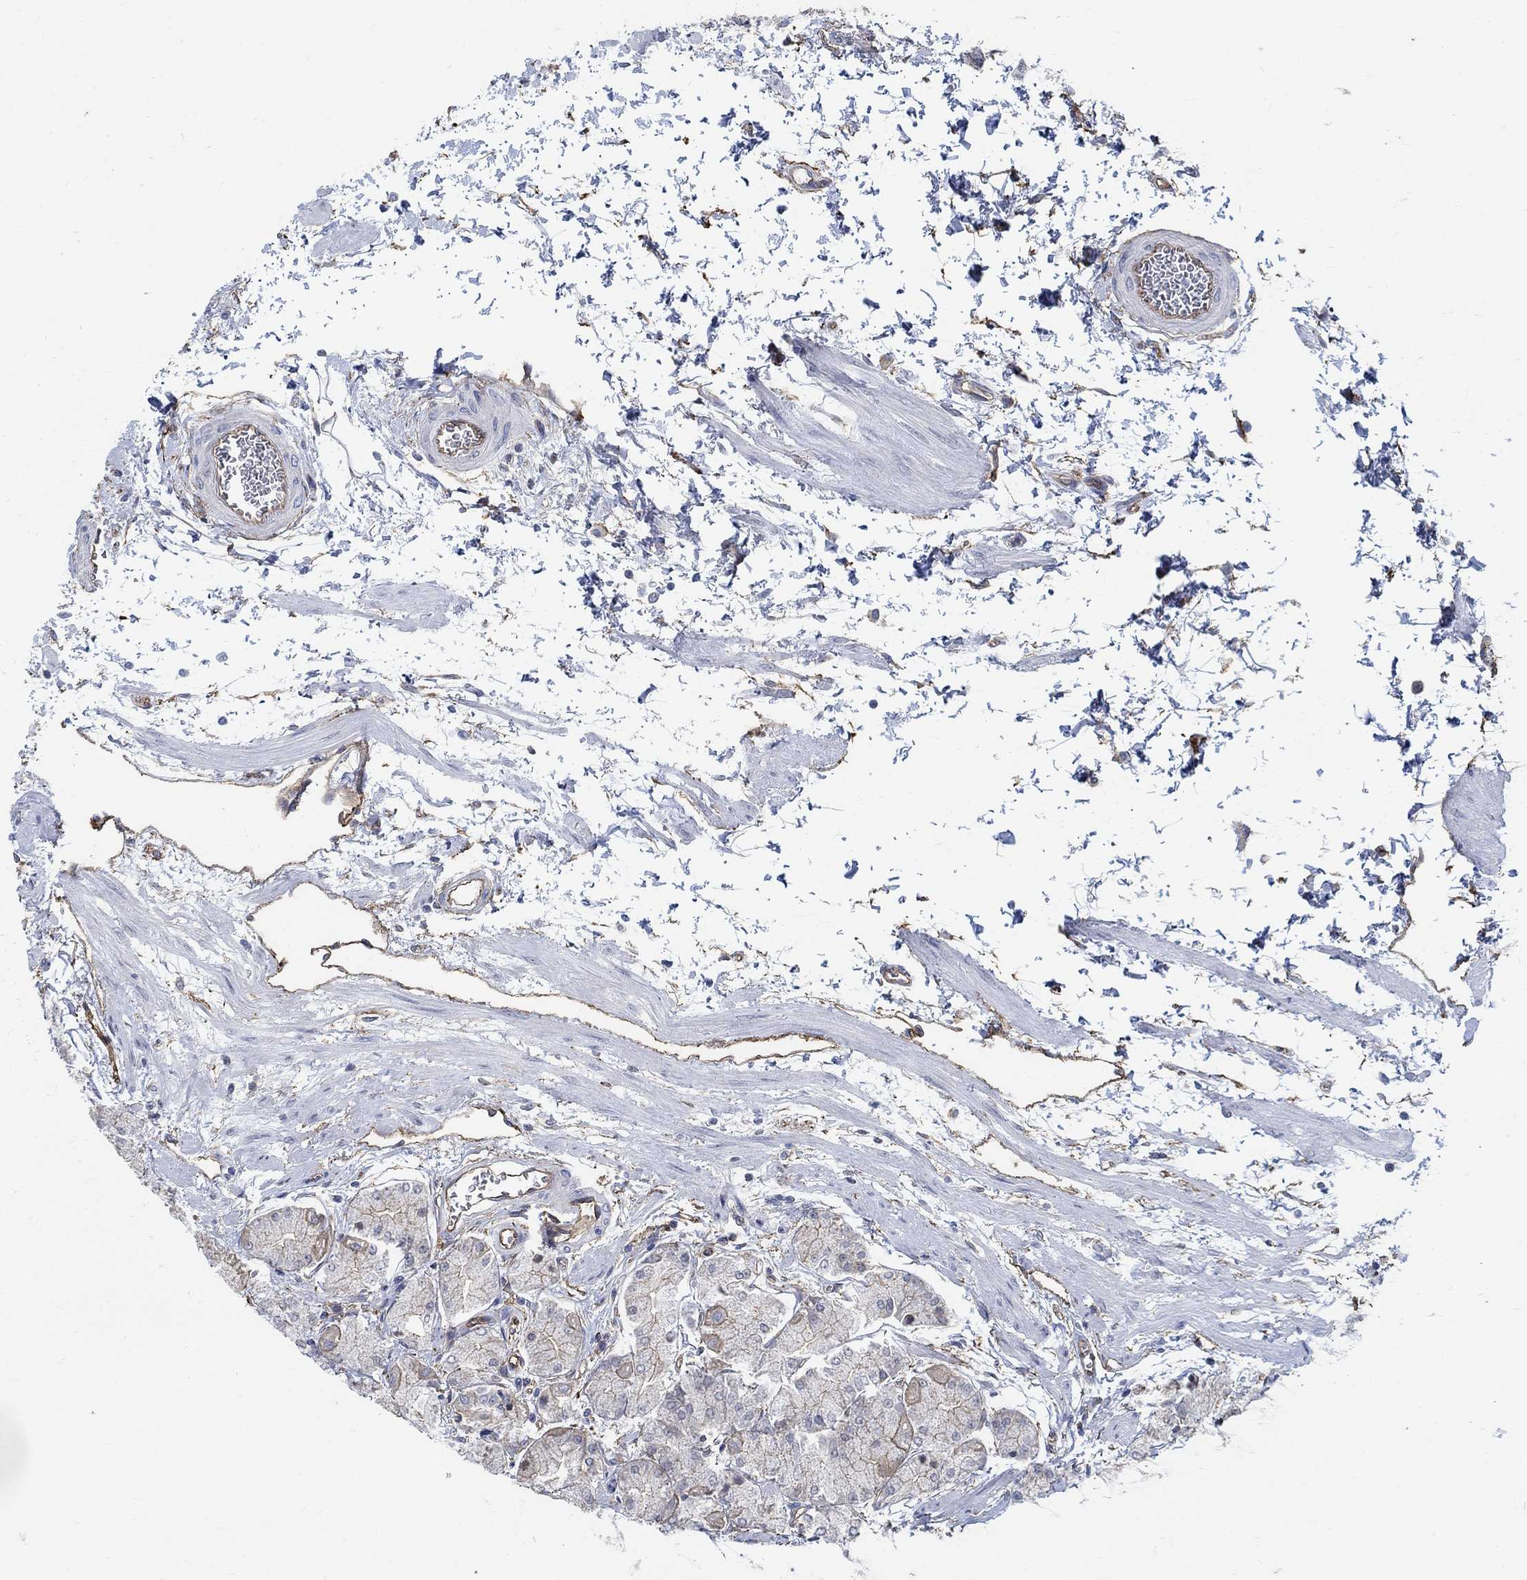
{"staining": {"intensity": "moderate", "quantity": "25%-75%", "location": "cytoplasmic/membranous"}, "tissue": "stomach", "cell_type": "Glandular cells", "image_type": "normal", "snomed": [{"axis": "morphology", "description": "Normal tissue, NOS"}, {"axis": "topography", "description": "Stomach, upper"}], "caption": "An immunohistochemistry micrograph of unremarkable tissue is shown. Protein staining in brown highlights moderate cytoplasmic/membranous positivity in stomach within glandular cells.", "gene": "TMEM198", "patient": {"sex": "male", "age": 60}}